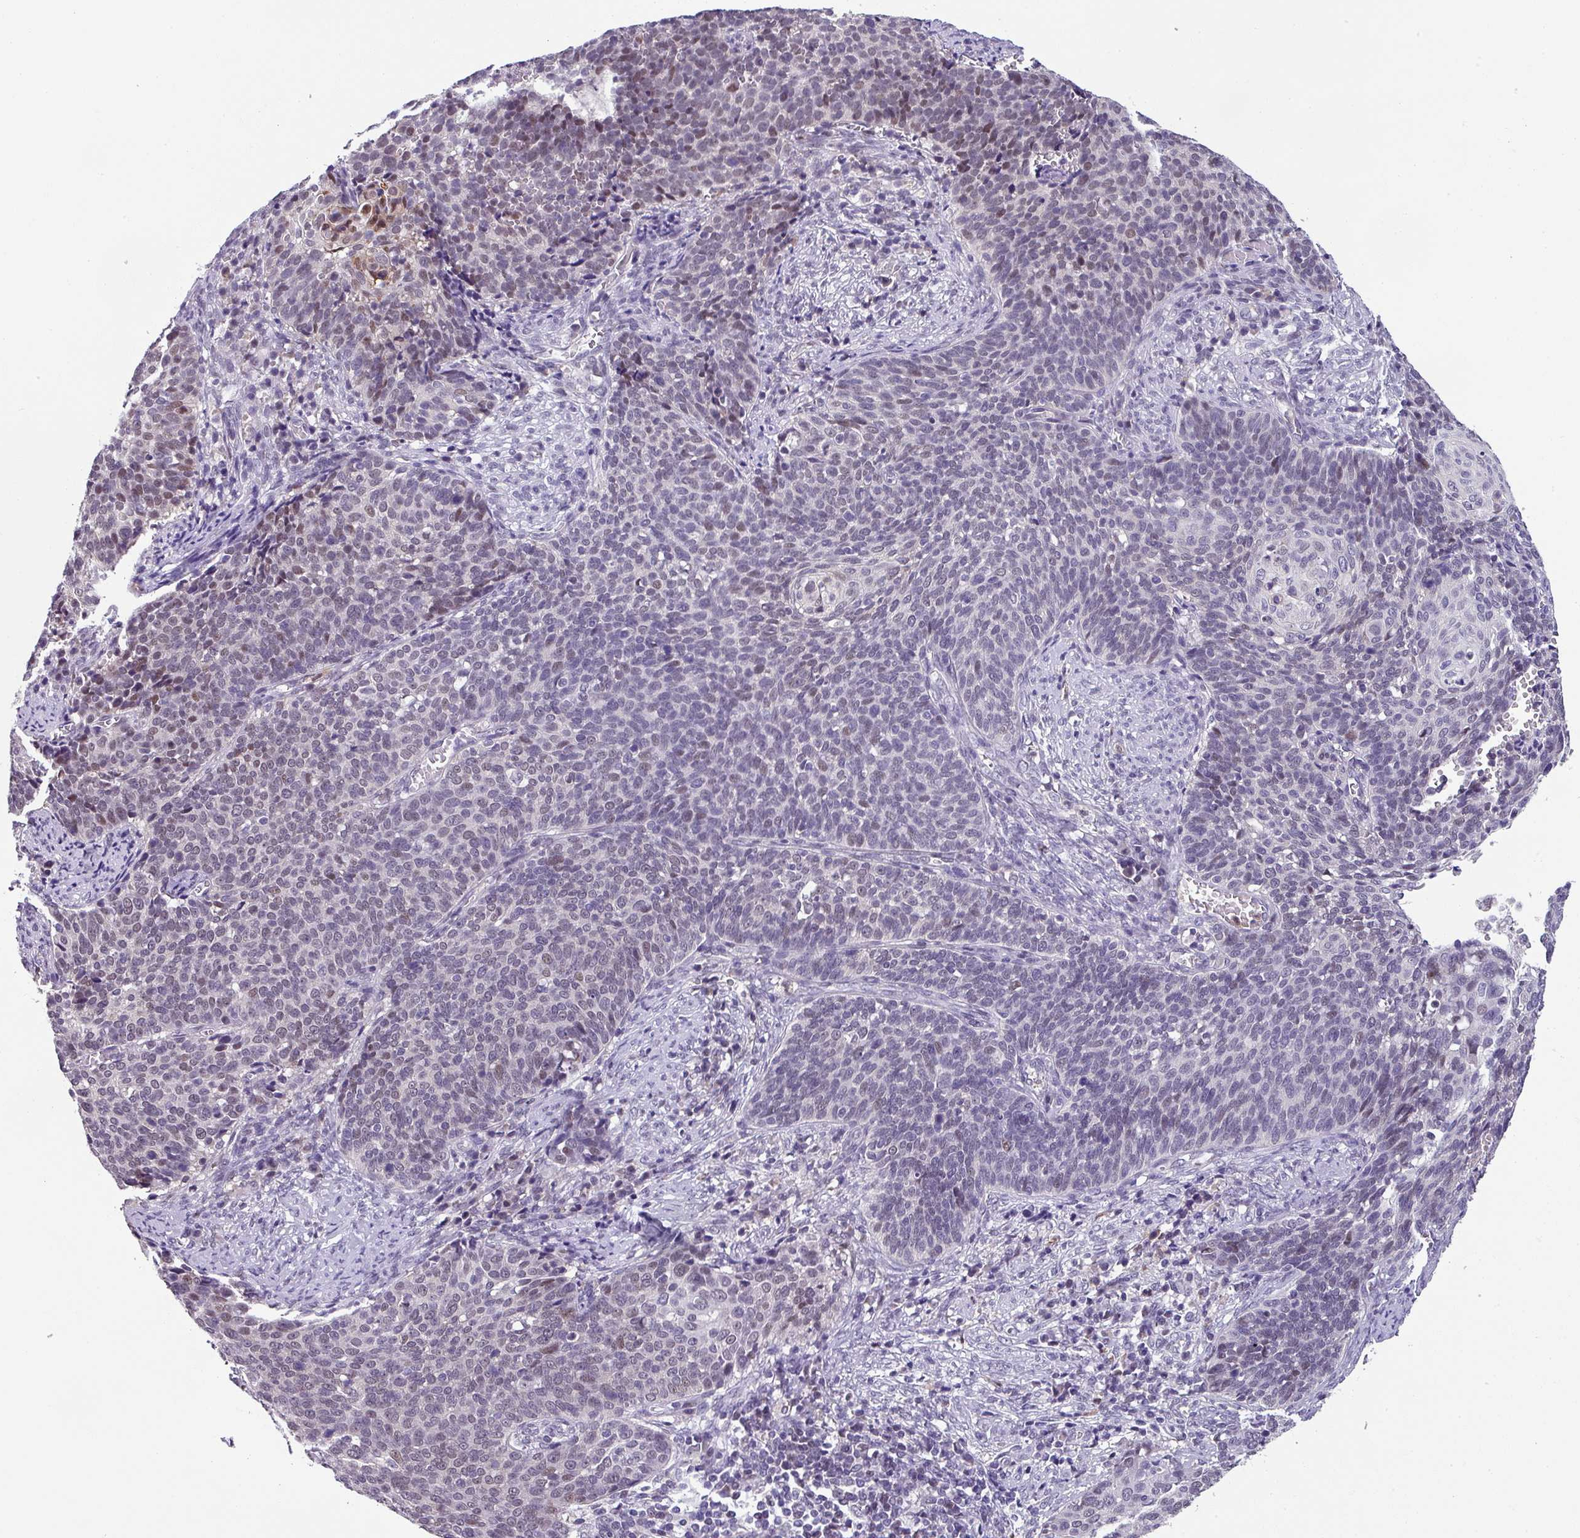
{"staining": {"intensity": "negative", "quantity": "none", "location": "none"}, "tissue": "cervical cancer", "cell_type": "Tumor cells", "image_type": "cancer", "snomed": [{"axis": "morphology", "description": "Normal tissue, NOS"}, {"axis": "morphology", "description": "Squamous cell carcinoma, NOS"}, {"axis": "topography", "description": "Cervix"}], "caption": "Micrograph shows no significant protein positivity in tumor cells of squamous cell carcinoma (cervical).", "gene": "ZFP3", "patient": {"sex": "female", "age": 39}}